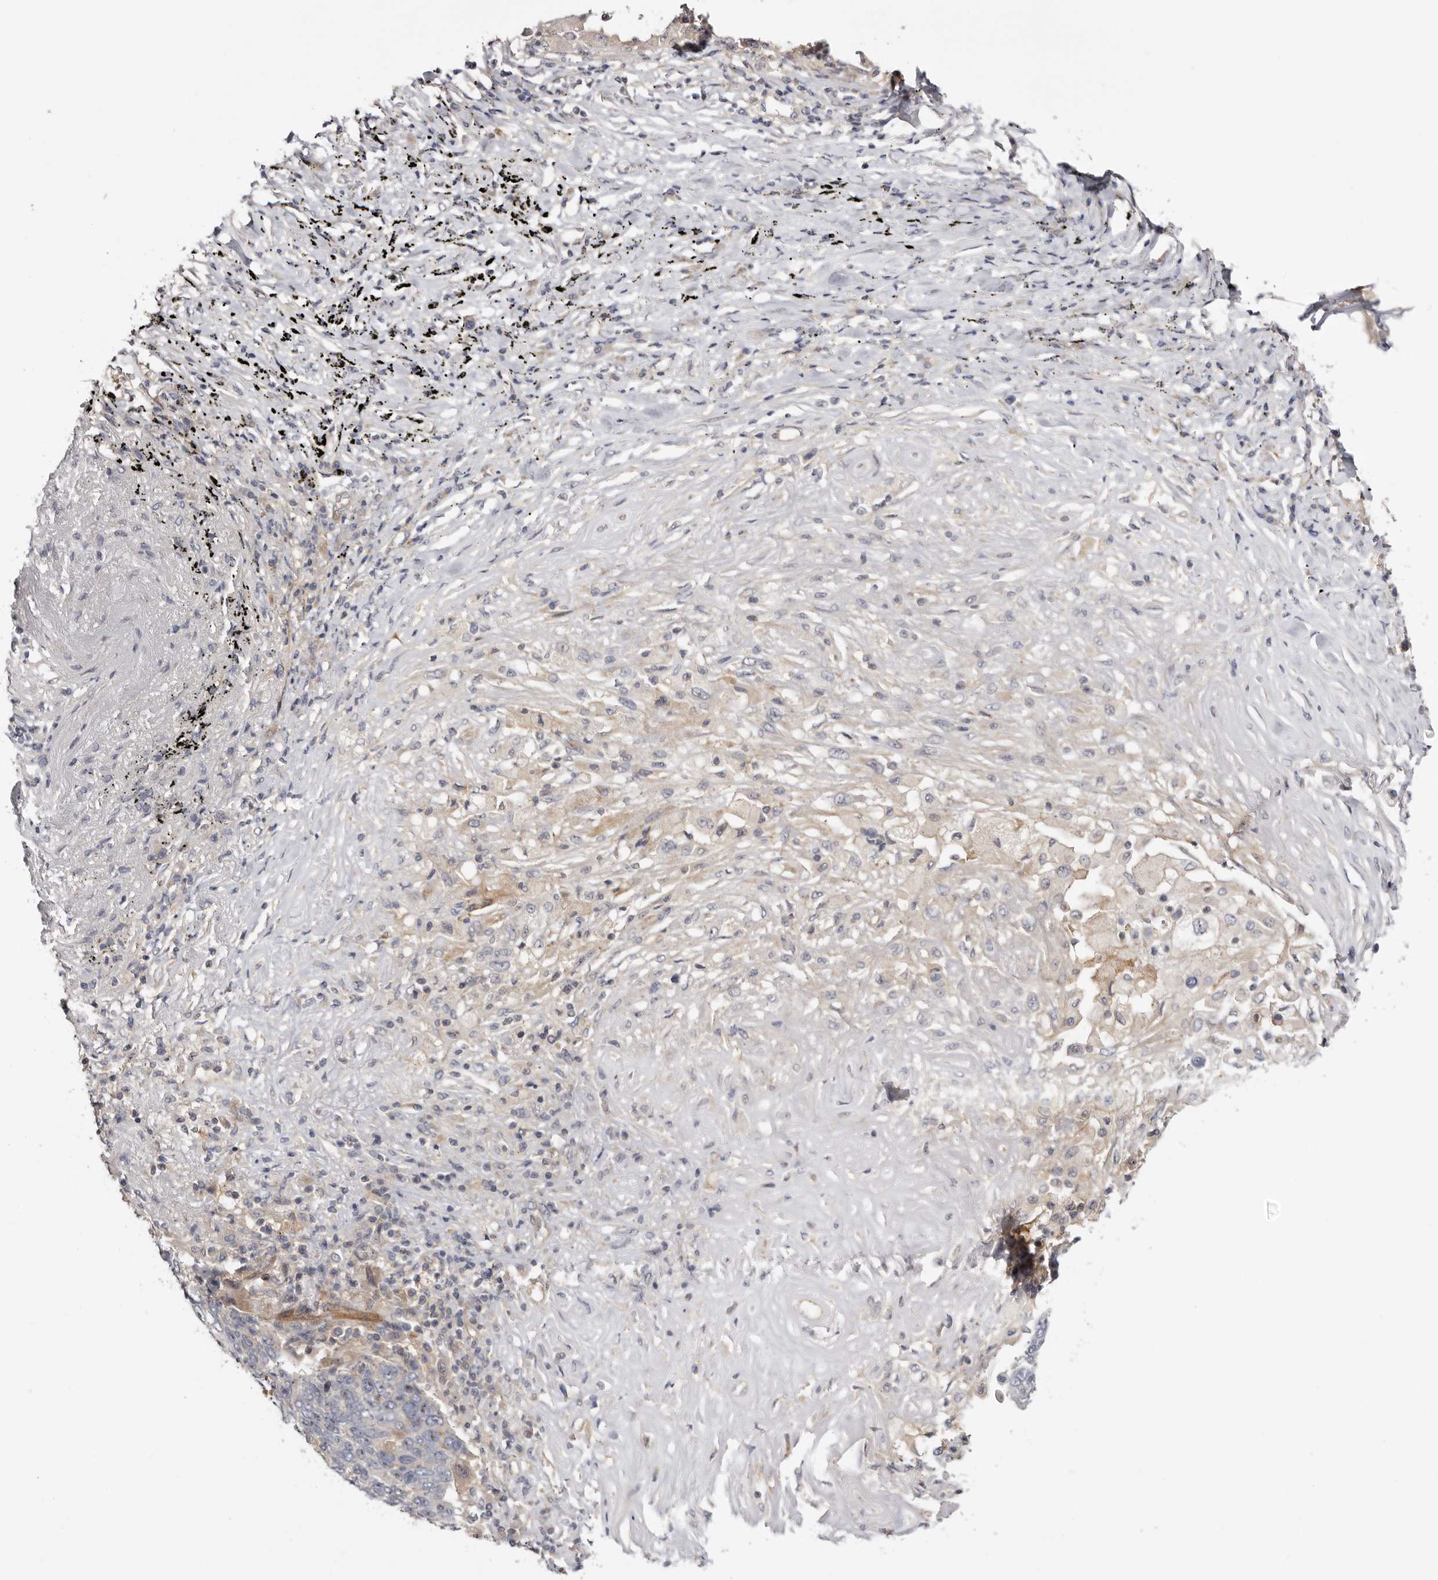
{"staining": {"intensity": "weak", "quantity": "<25%", "location": "cytoplasmic/membranous,nuclear"}, "tissue": "lung cancer", "cell_type": "Tumor cells", "image_type": "cancer", "snomed": [{"axis": "morphology", "description": "Squamous cell carcinoma, NOS"}, {"axis": "topography", "description": "Lung"}], "caption": "Protein analysis of lung cancer exhibits no significant expression in tumor cells.", "gene": "PANK4", "patient": {"sex": "male", "age": 66}}